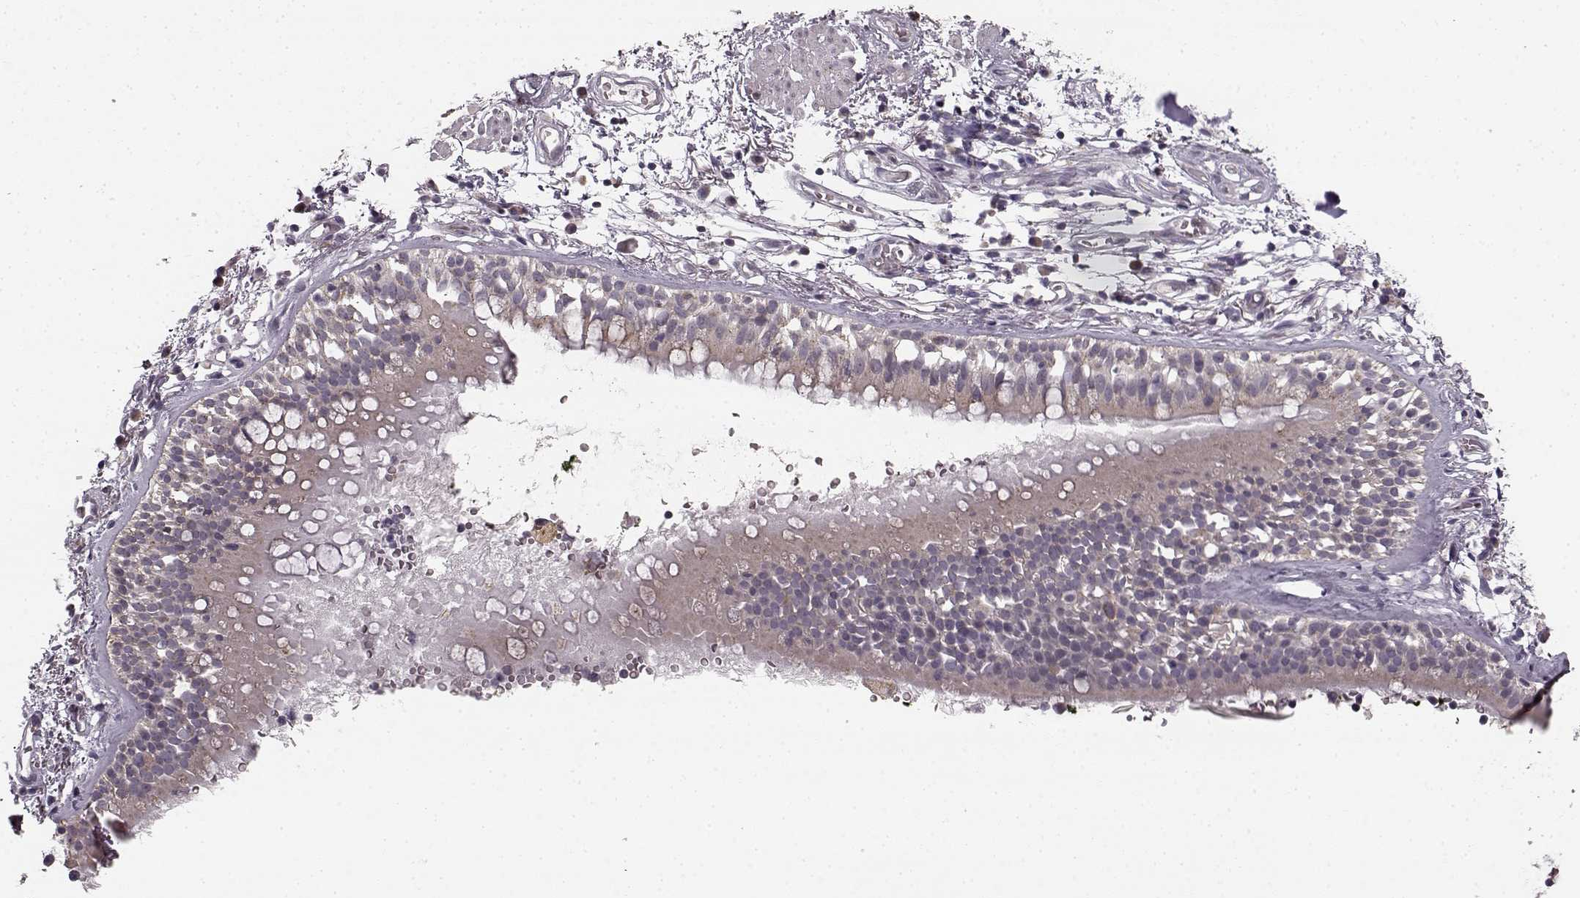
{"staining": {"intensity": "negative", "quantity": "none", "location": "none"}, "tissue": "adipose tissue", "cell_type": "Adipocytes", "image_type": "normal", "snomed": [{"axis": "morphology", "description": "Normal tissue, NOS"}, {"axis": "topography", "description": "Cartilage tissue"}, {"axis": "topography", "description": "Bronchus"}], "caption": "Immunohistochemistry micrograph of benign adipose tissue stained for a protein (brown), which shows no staining in adipocytes.", "gene": "HMMR", "patient": {"sex": "male", "age": 58}}